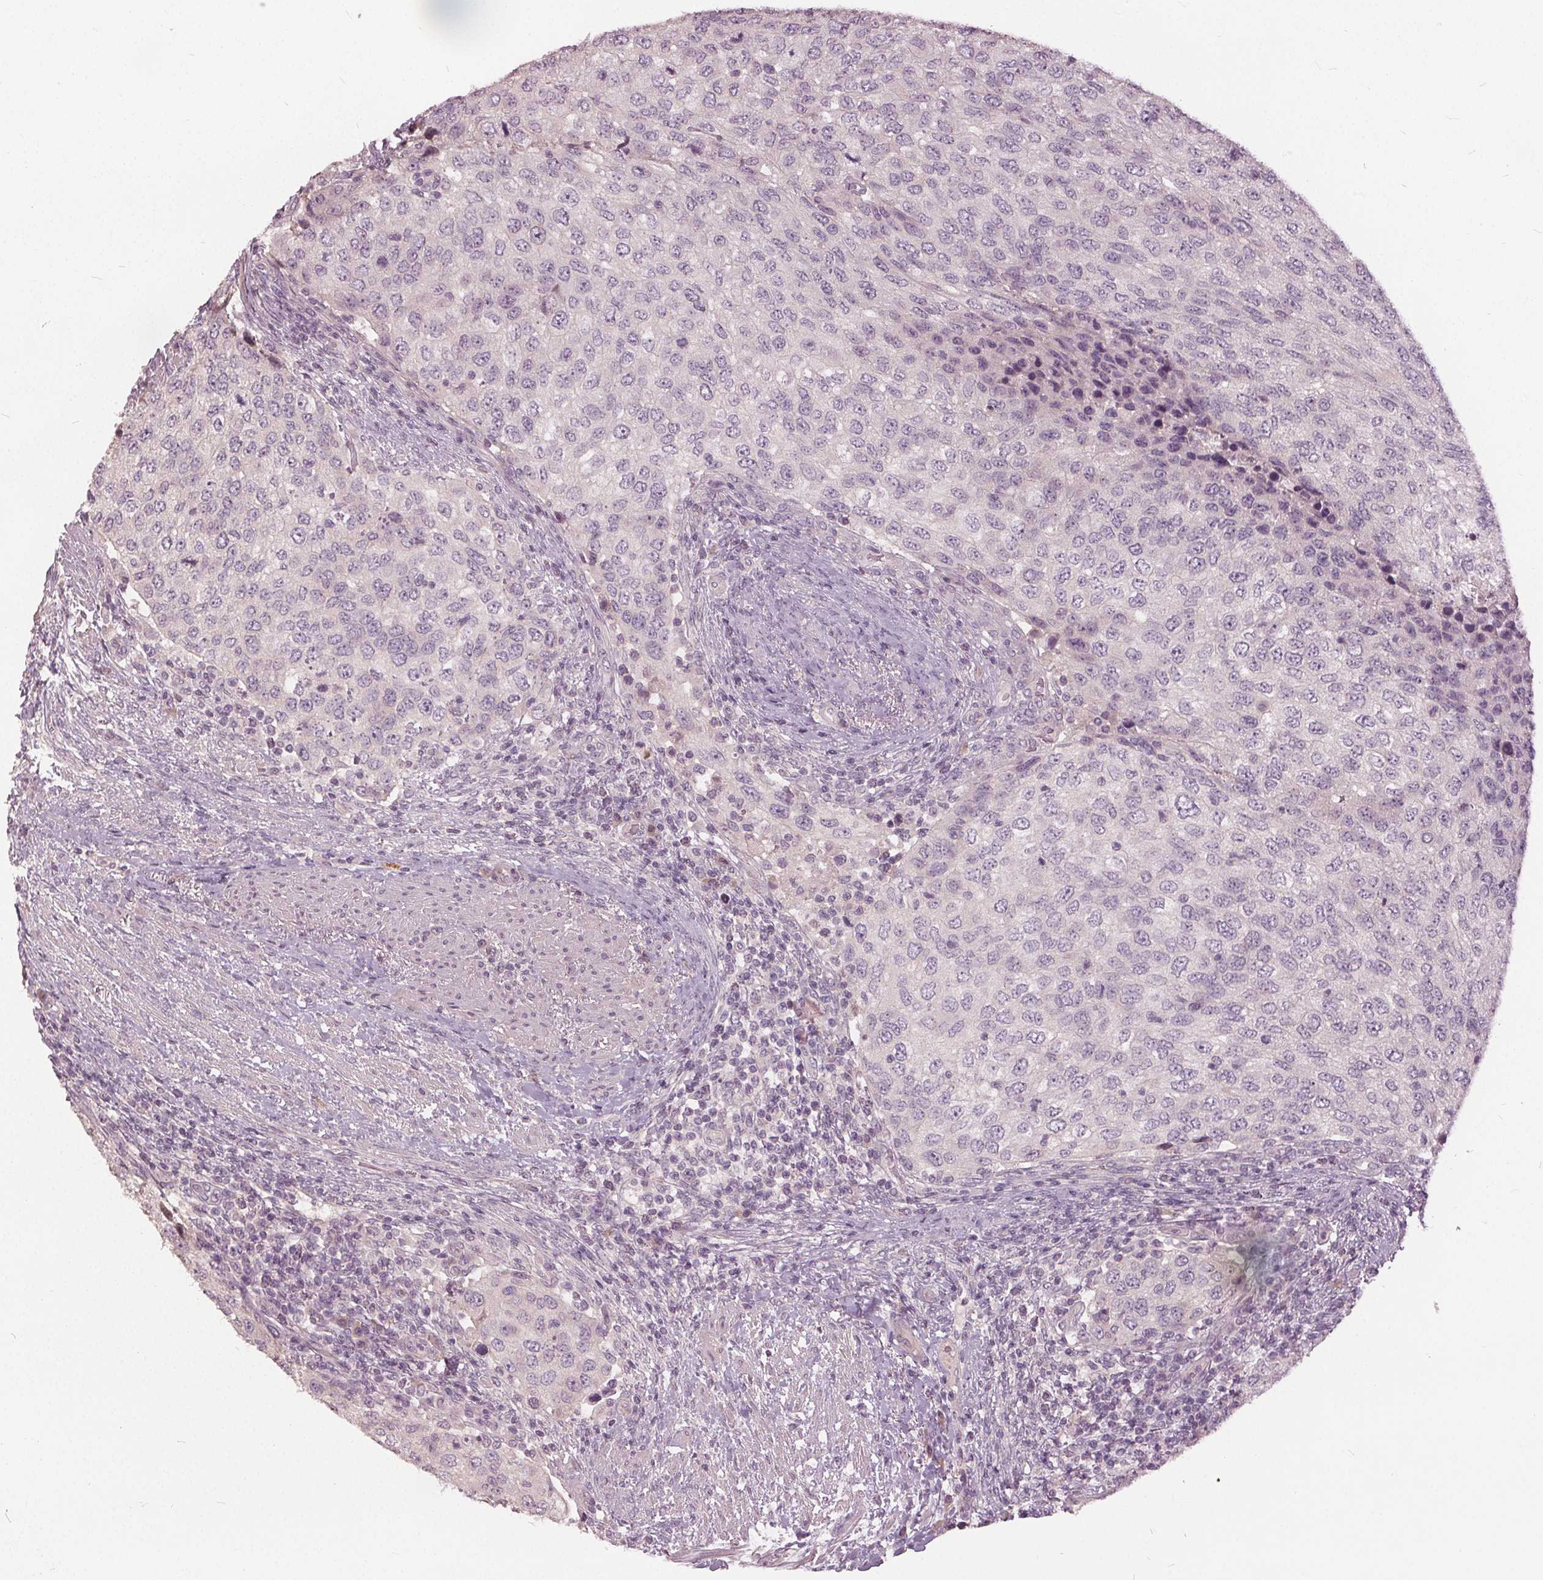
{"staining": {"intensity": "negative", "quantity": "none", "location": "none"}, "tissue": "urothelial cancer", "cell_type": "Tumor cells", "image_type": "cancer", "snomed": [{"axis": "morphology", "description": "Urothelial carcinoma, High grade"}, {"axis": "topography", "description": "Urinary bladder"}], "caption": "Micrograph shows no significant protein expression in tumor cells of high-grade urothelial carcinoma.", "gene": "KLK13", "patient": {"sex": "female", "age": 78}}